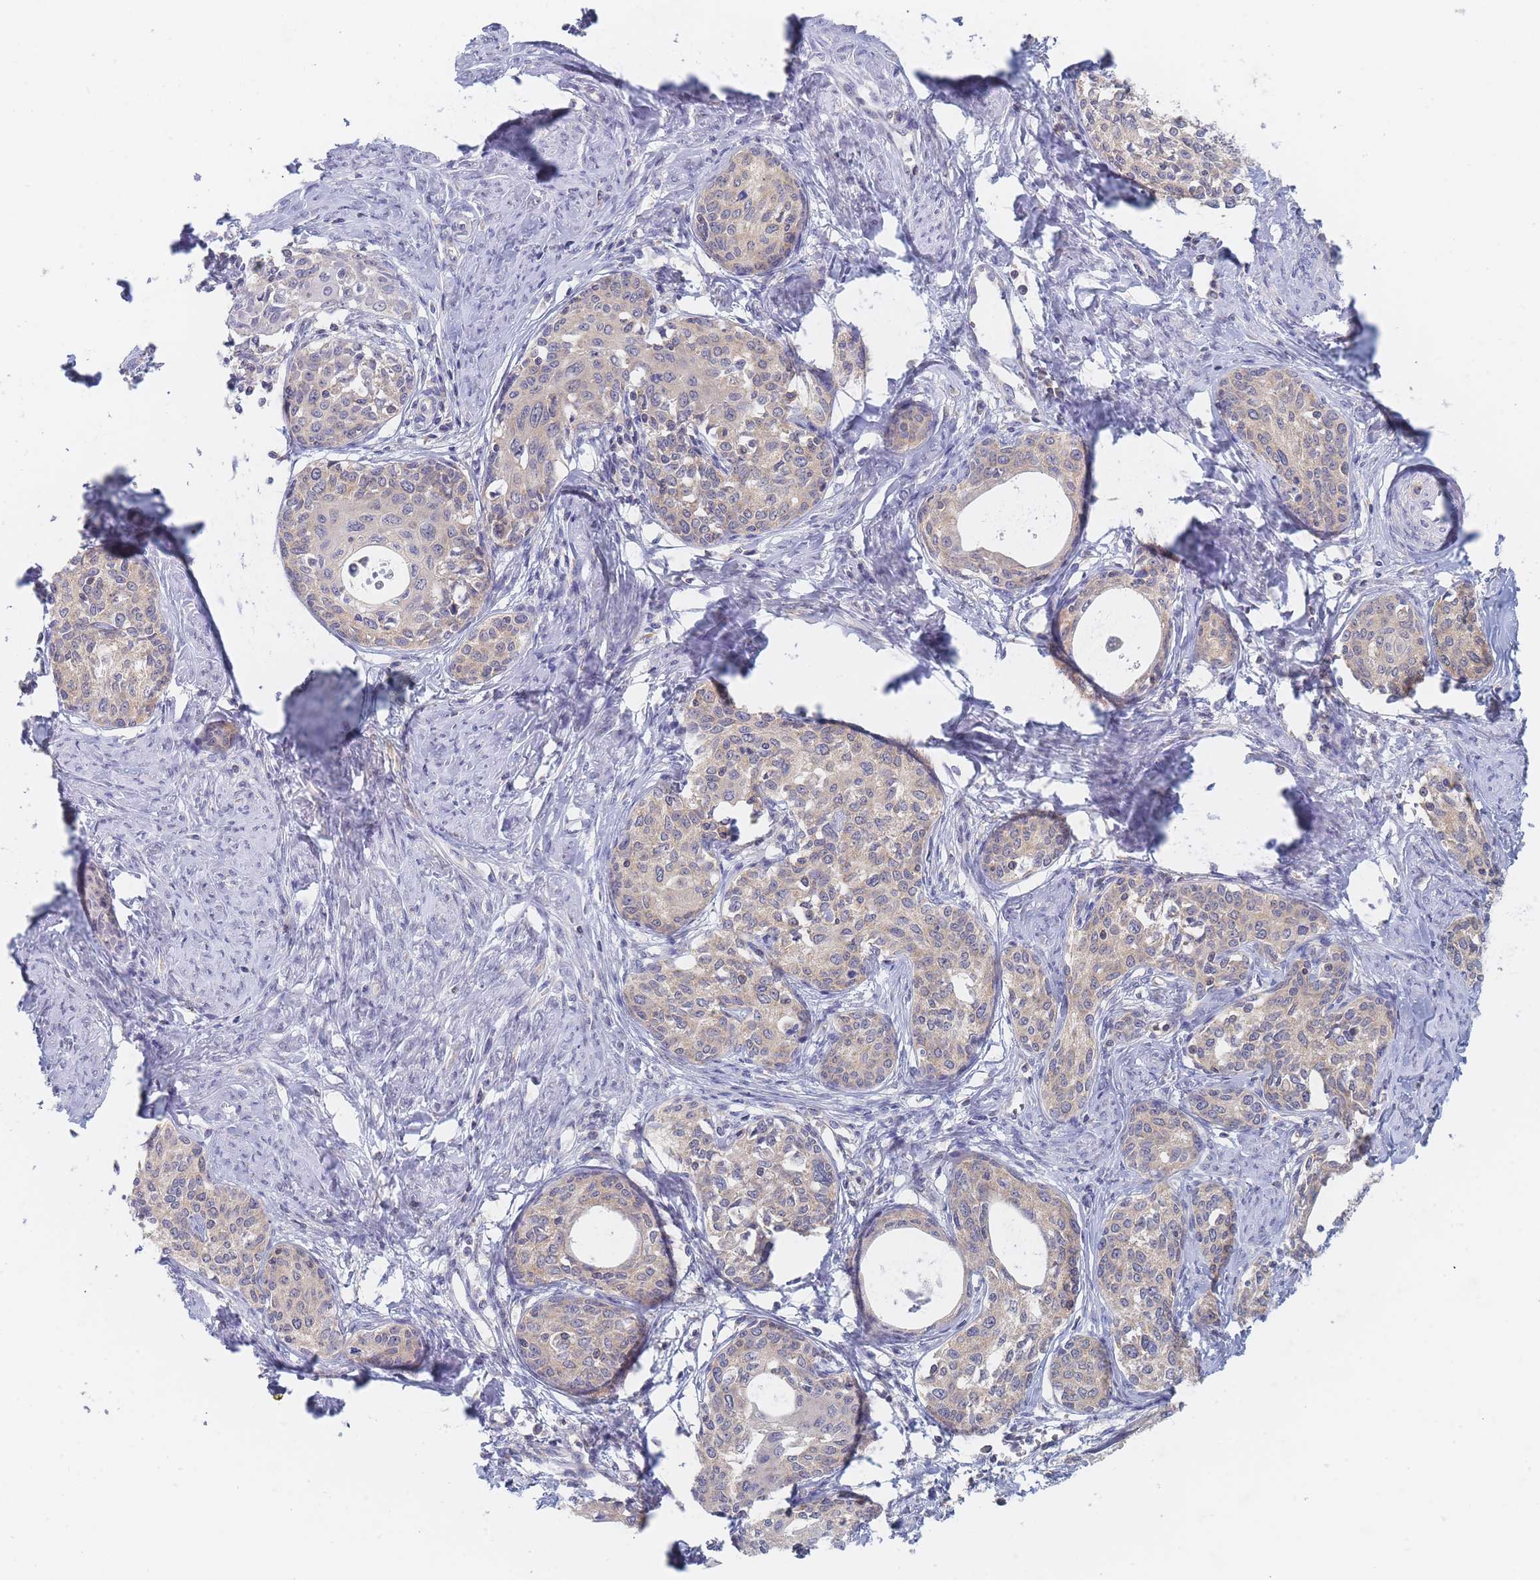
{"staining": {"intensity": "weak", "quantity": ">75%", "location": "cytoplasmic/membranous"}, "tissue": "cervical cancer", "cell_type": "Tumor cells", "image_type": "cancer", "snomed": [{"axis": "morphology", "description": "Squamous cell carcinoma, NOS"}, {"axis": "morphology", "description": "Adenocarcinoma, NOS"}, {"axis": "topography", "description": "Cervix"}], "caption": "Immunohistochemistry (IHC) micrograph of neoplastic tissue: cervical cancer stained using immunohistochemistry (IHC) demonstrates low levels of weak protein expression localized specifically in the cytoplasmic/membranous of tumor cells, appearing as a cytoplasmic/membranous brown color.", "gene": "PPP6C", "patient": {"sex": "female", "age": 52}}